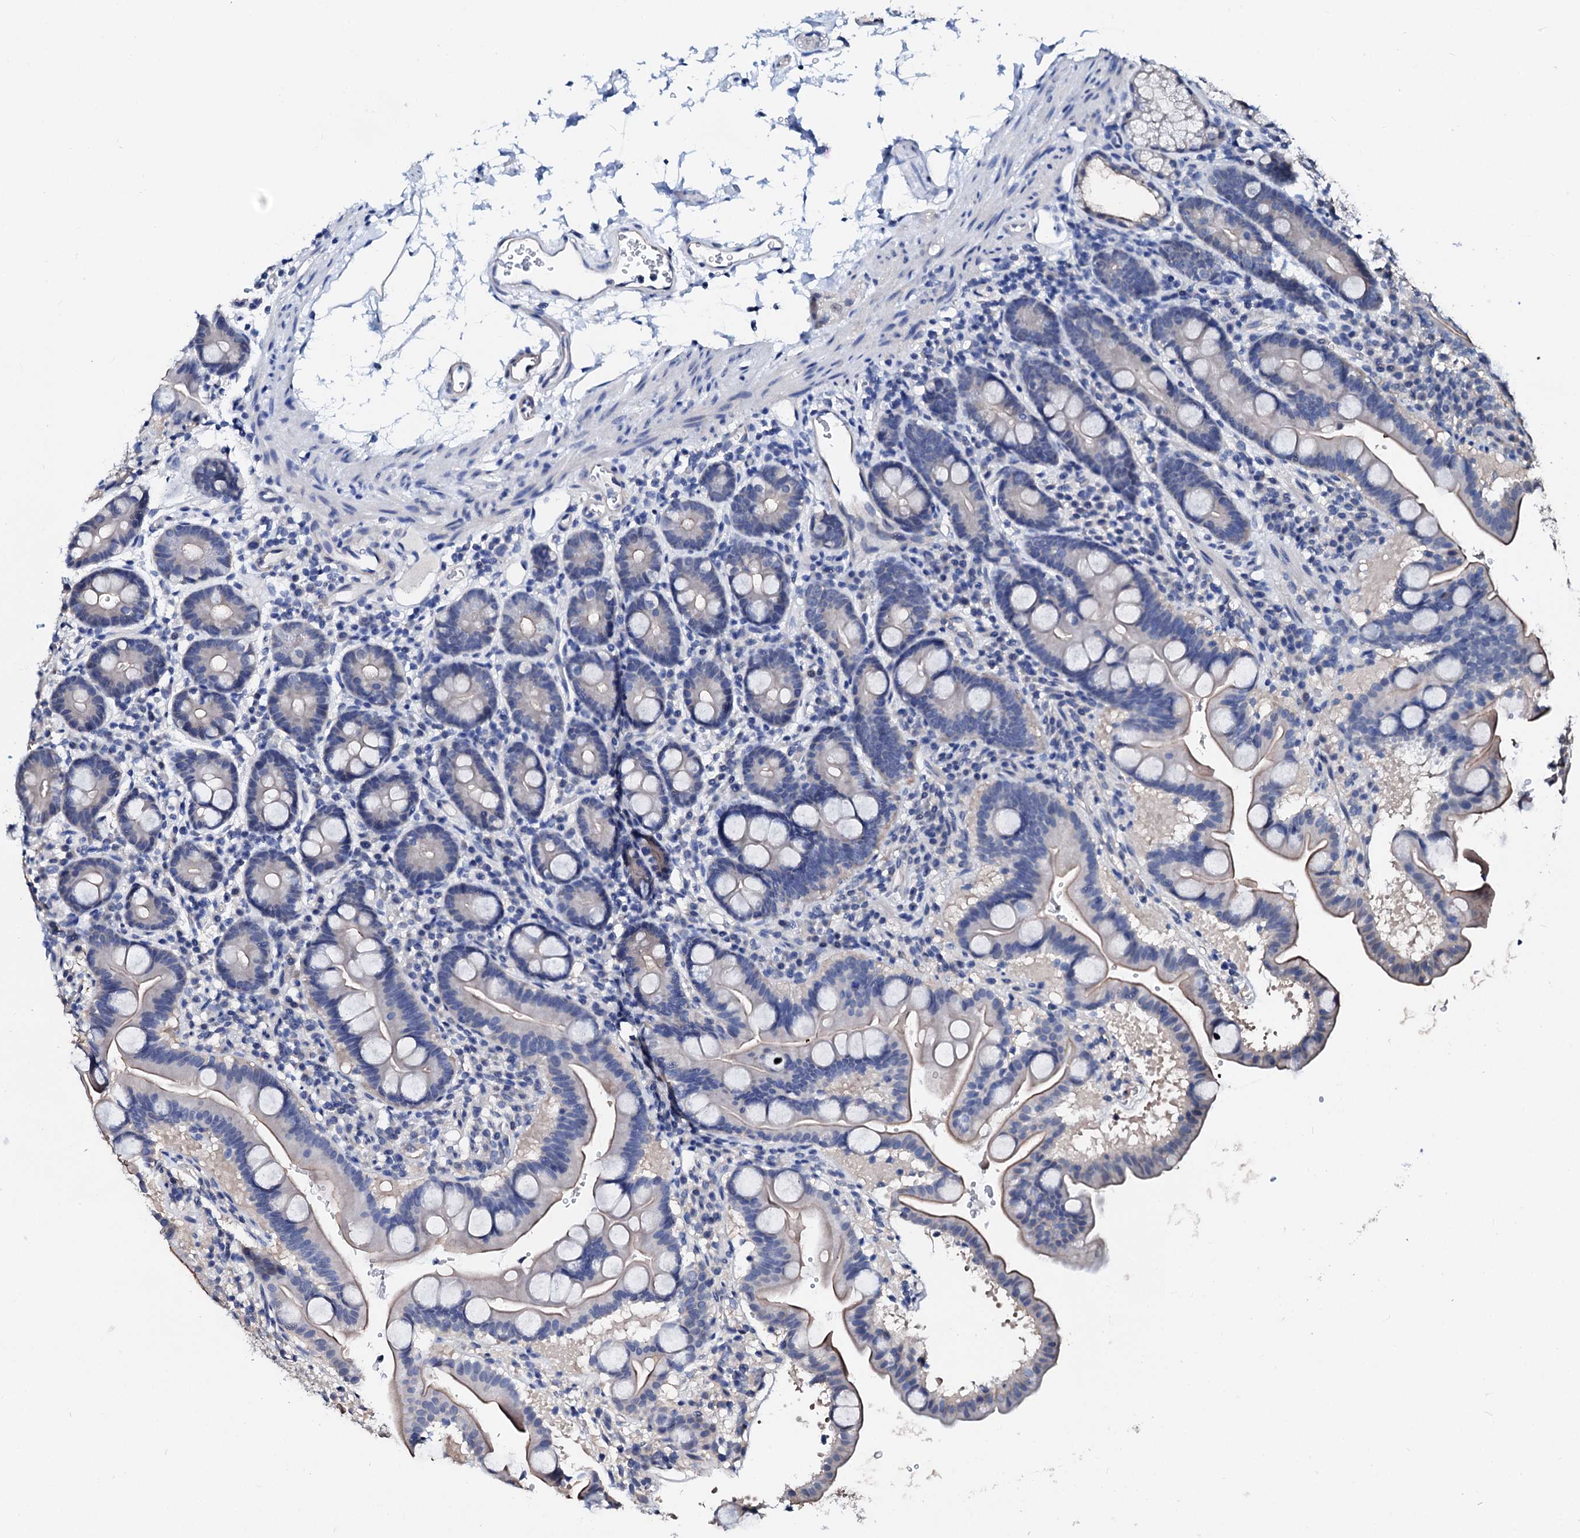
{"staining": {"intensity": "moderate", "quantity": "<25%", "location": "cytoplasmic/membranous"}, "tissue": "duodenum", "cell_type": "Glandular cells", "image_type": "normal", "snomed": [{"axis": "morphology", "description": "Normal tissue, NOS"}, {"axis": "topography", "description": "Duodenum"}], "caption": "Brown immunohistochemical staining in normal duodenum shows moderate cytoplasmic/membranous positivity in approximately <25% of glandular cells. The staining was performed using DAB (3,3'-diaminobenzidine) to visualize the protein expression in brown, while the nuclei were stained in blue with hematoxylin (Magnification: 20x).", "gene": "CSN2", "patient": {"sex": "male", "age": 54}}